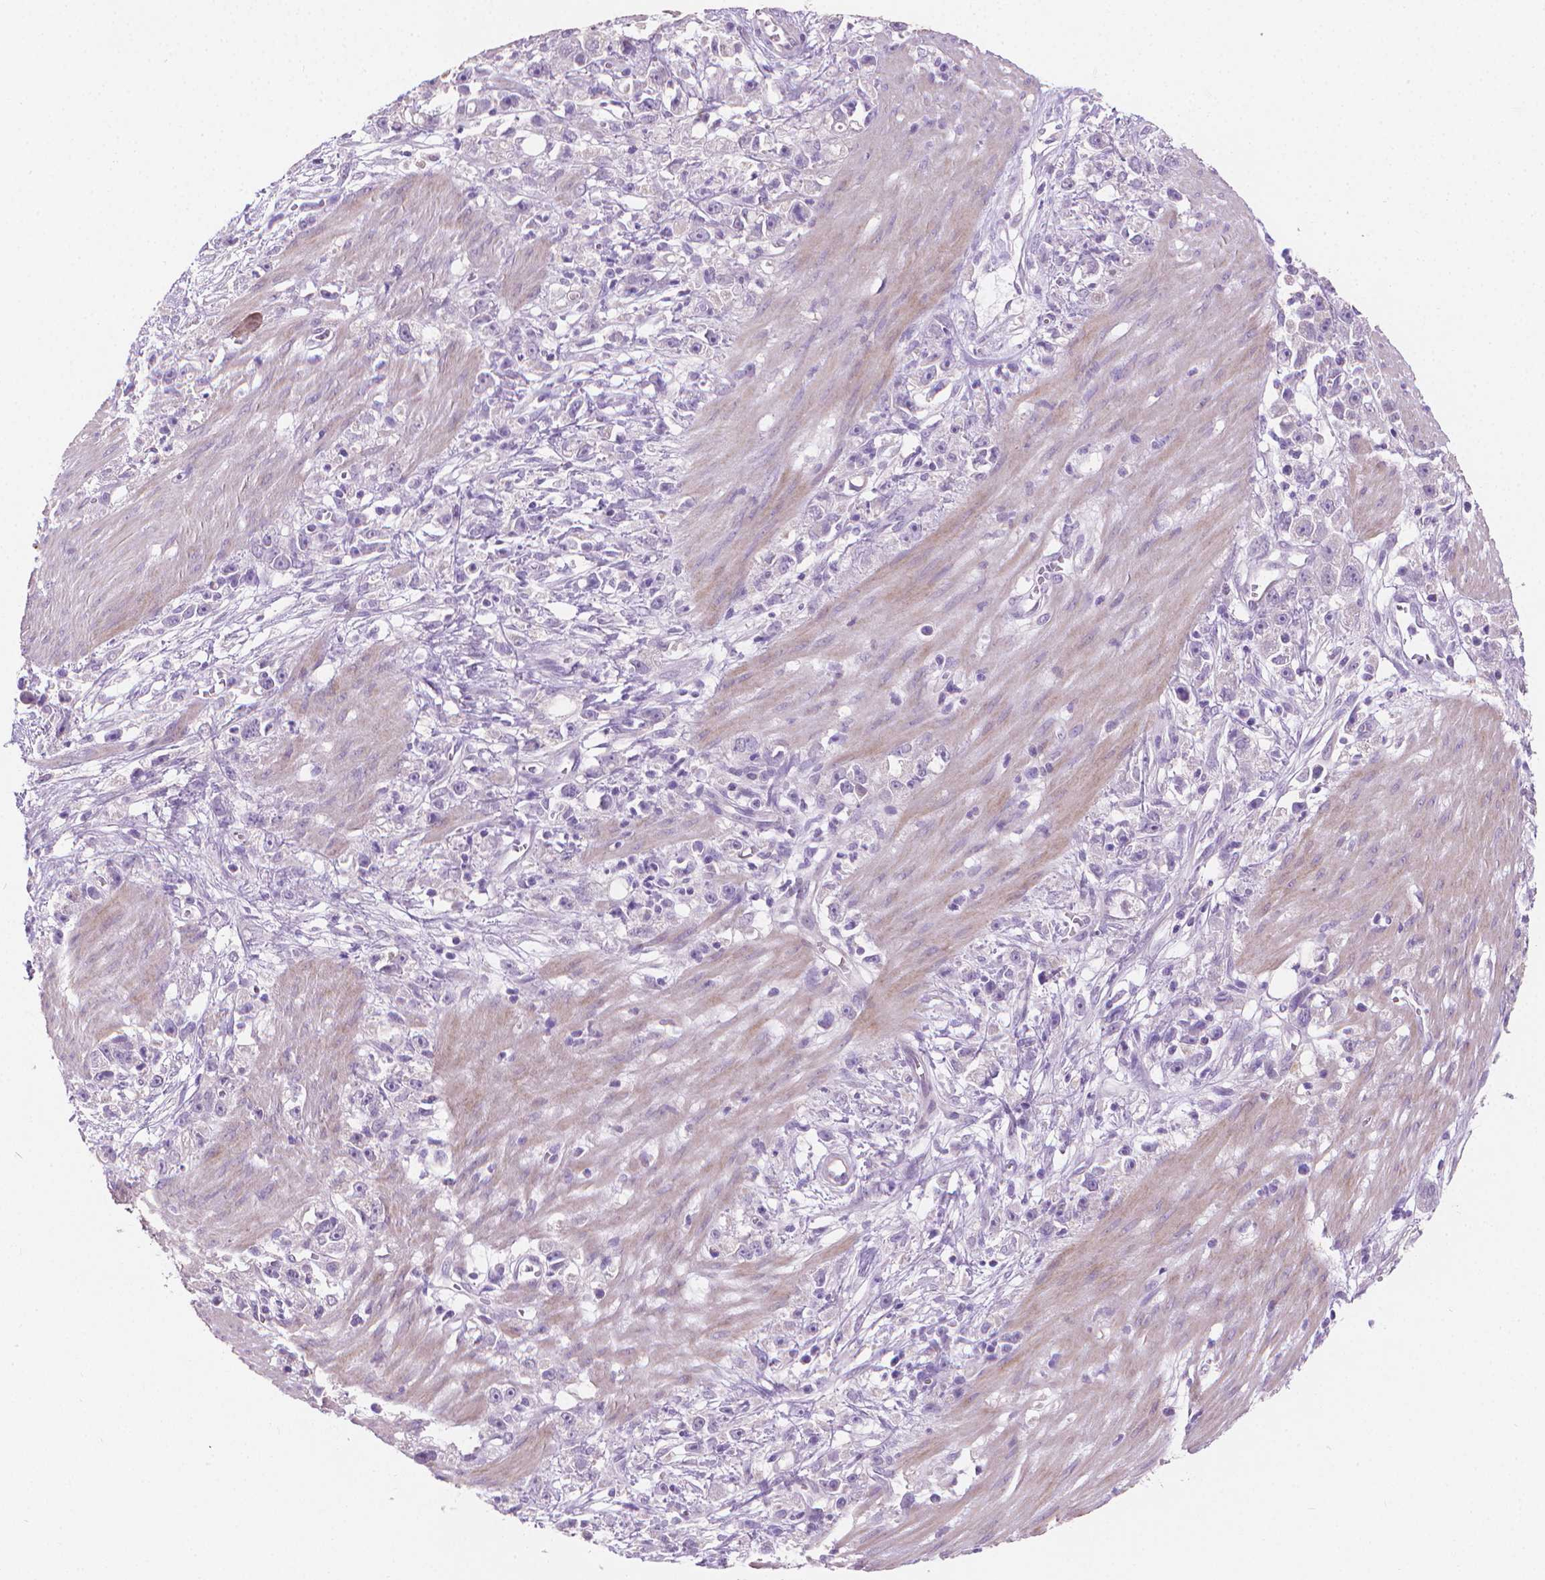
{"staining": {"intensity": "negative", "quantity": "none", "location": "none"}, "tissue": "stomach cancer", "cell_type": "Tumor cells", "image_type": "cancer", "snomed": [{"axis": "morphology", "description": "Adenocarcinoma, NOS"}, {"axis": "topography", "description": "Stomach"}], "caption": "This histopathology image is of adenocarcinoma (stomach) stained with immunohistochemistry to label a protein in brown with the nuclei are counter-stained blue. There is no staining in tumor cells.", "gene": "GSDMA", "patient": {"sex": "female", "age": 59}}